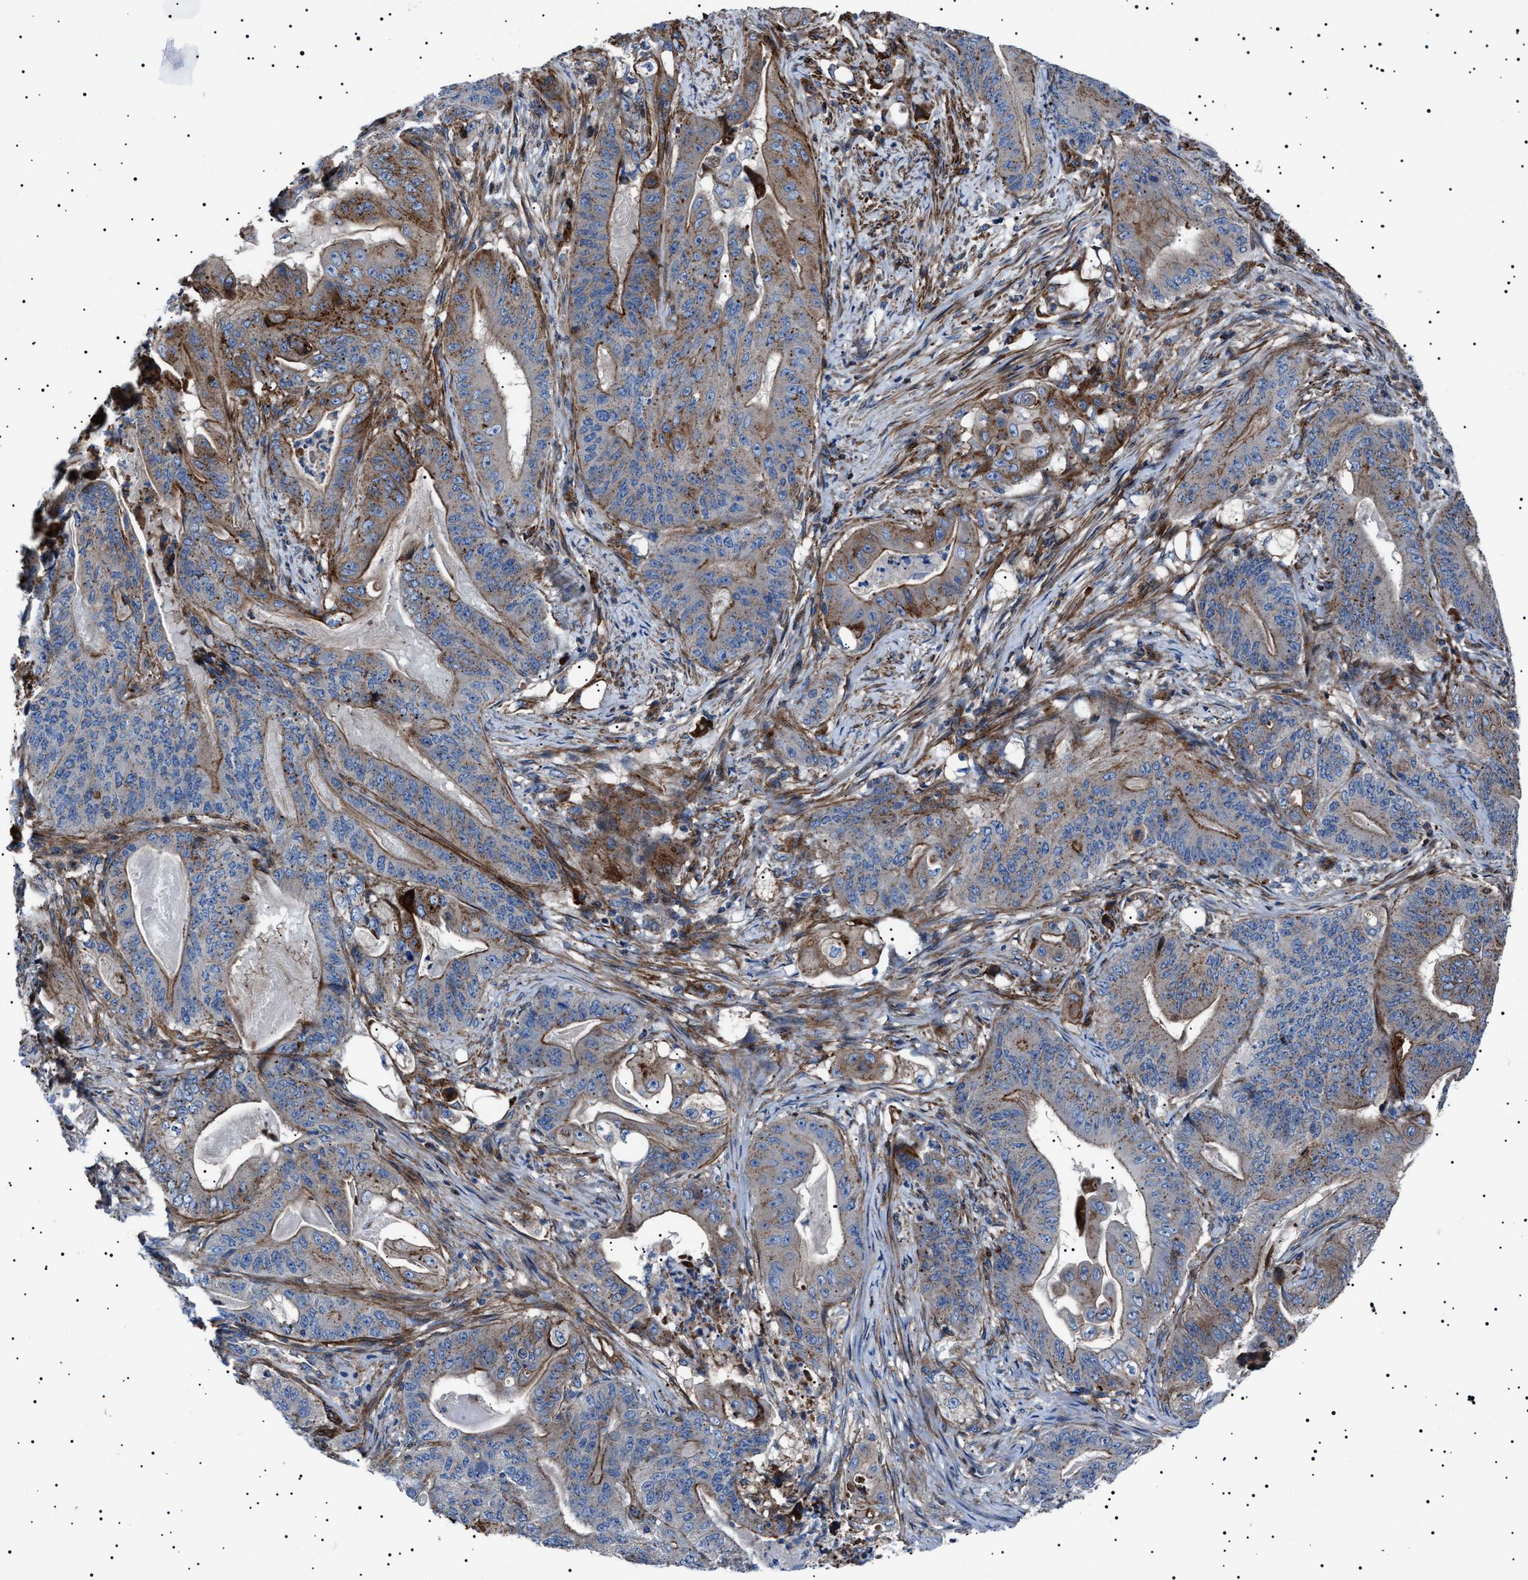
{"staining": {"intensity": "moderate", "quantity": ">75%", "location": "cytoplasmic/membranous"}, "tissue": "stomach cancer", "cell_type": "Tumor cells", "image_type": "cancer", "snomed": [{"axis": "morphology", "description": "Adenocarcinoma, NOS"}, {"axis": "topography", "description": "Stomach"}], "caption": "This is an image of immunohistochemistry (IHC) staining of stomach adenocarcinoma, which shows moderate staining in the cytoplasmic/membranous of tumor cells.", "gene": "NEU1", "patient": {"sex": "female", "age": 73}}